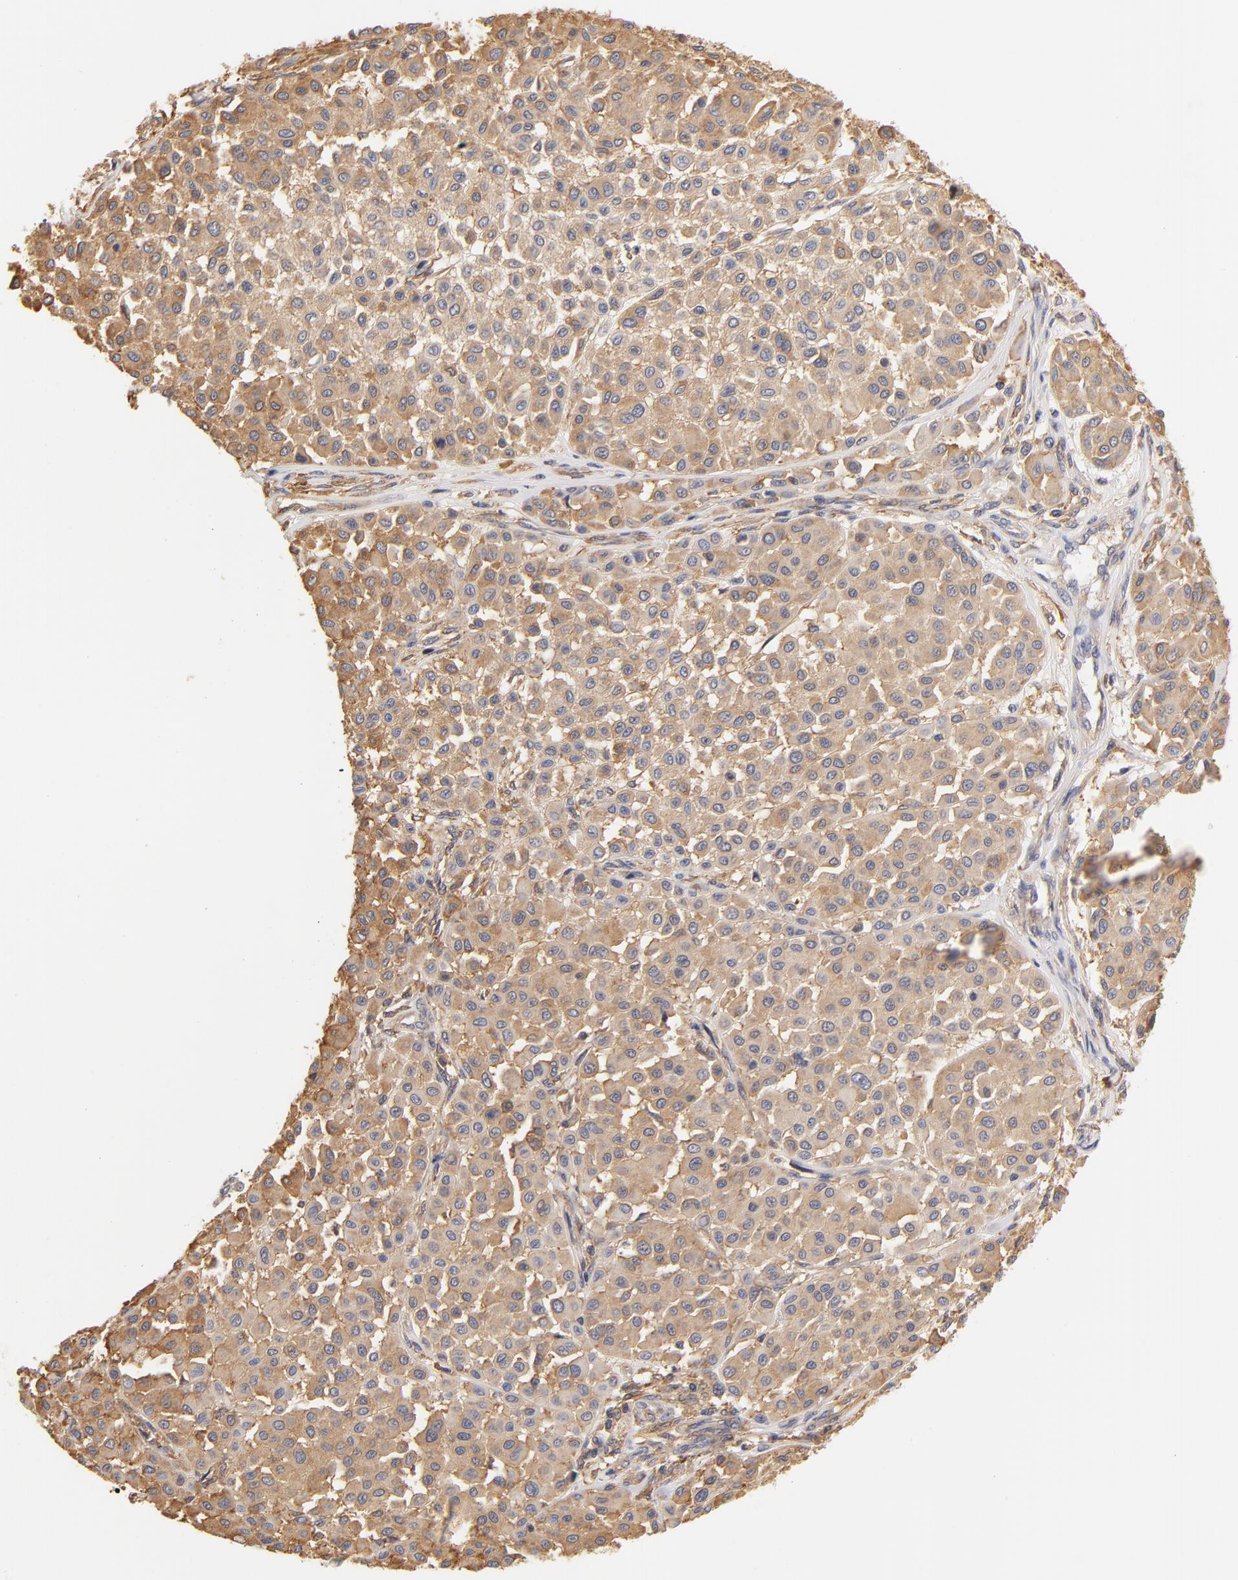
{"staining": {"intensity": "moderate", "quantity": ">75%", "location": "cytoplasmic/membranous"}, "tissue": "melanoma", "cell_type": "Tumor cells", "image_type": "cancer", "snomed": [{"axis": "morphology", "description": "Malignant melanoma, Metastatic site"}, {"axis": "topography", "description": "Soft tissue"}], "caption": "Protein staining of malignant melanoma (metastatic site) tissue reveals moderate cytoplasmic/membranous positivity in about >75% of tumor cells. The staining was performed using DAB (3,3'-diaminobenzidine), with brown indicating positive protein expression. Nuclei are stained blue with hematoxylin.", "gene": "FCMR", "patient": {"sex": "male", "age": 41}}